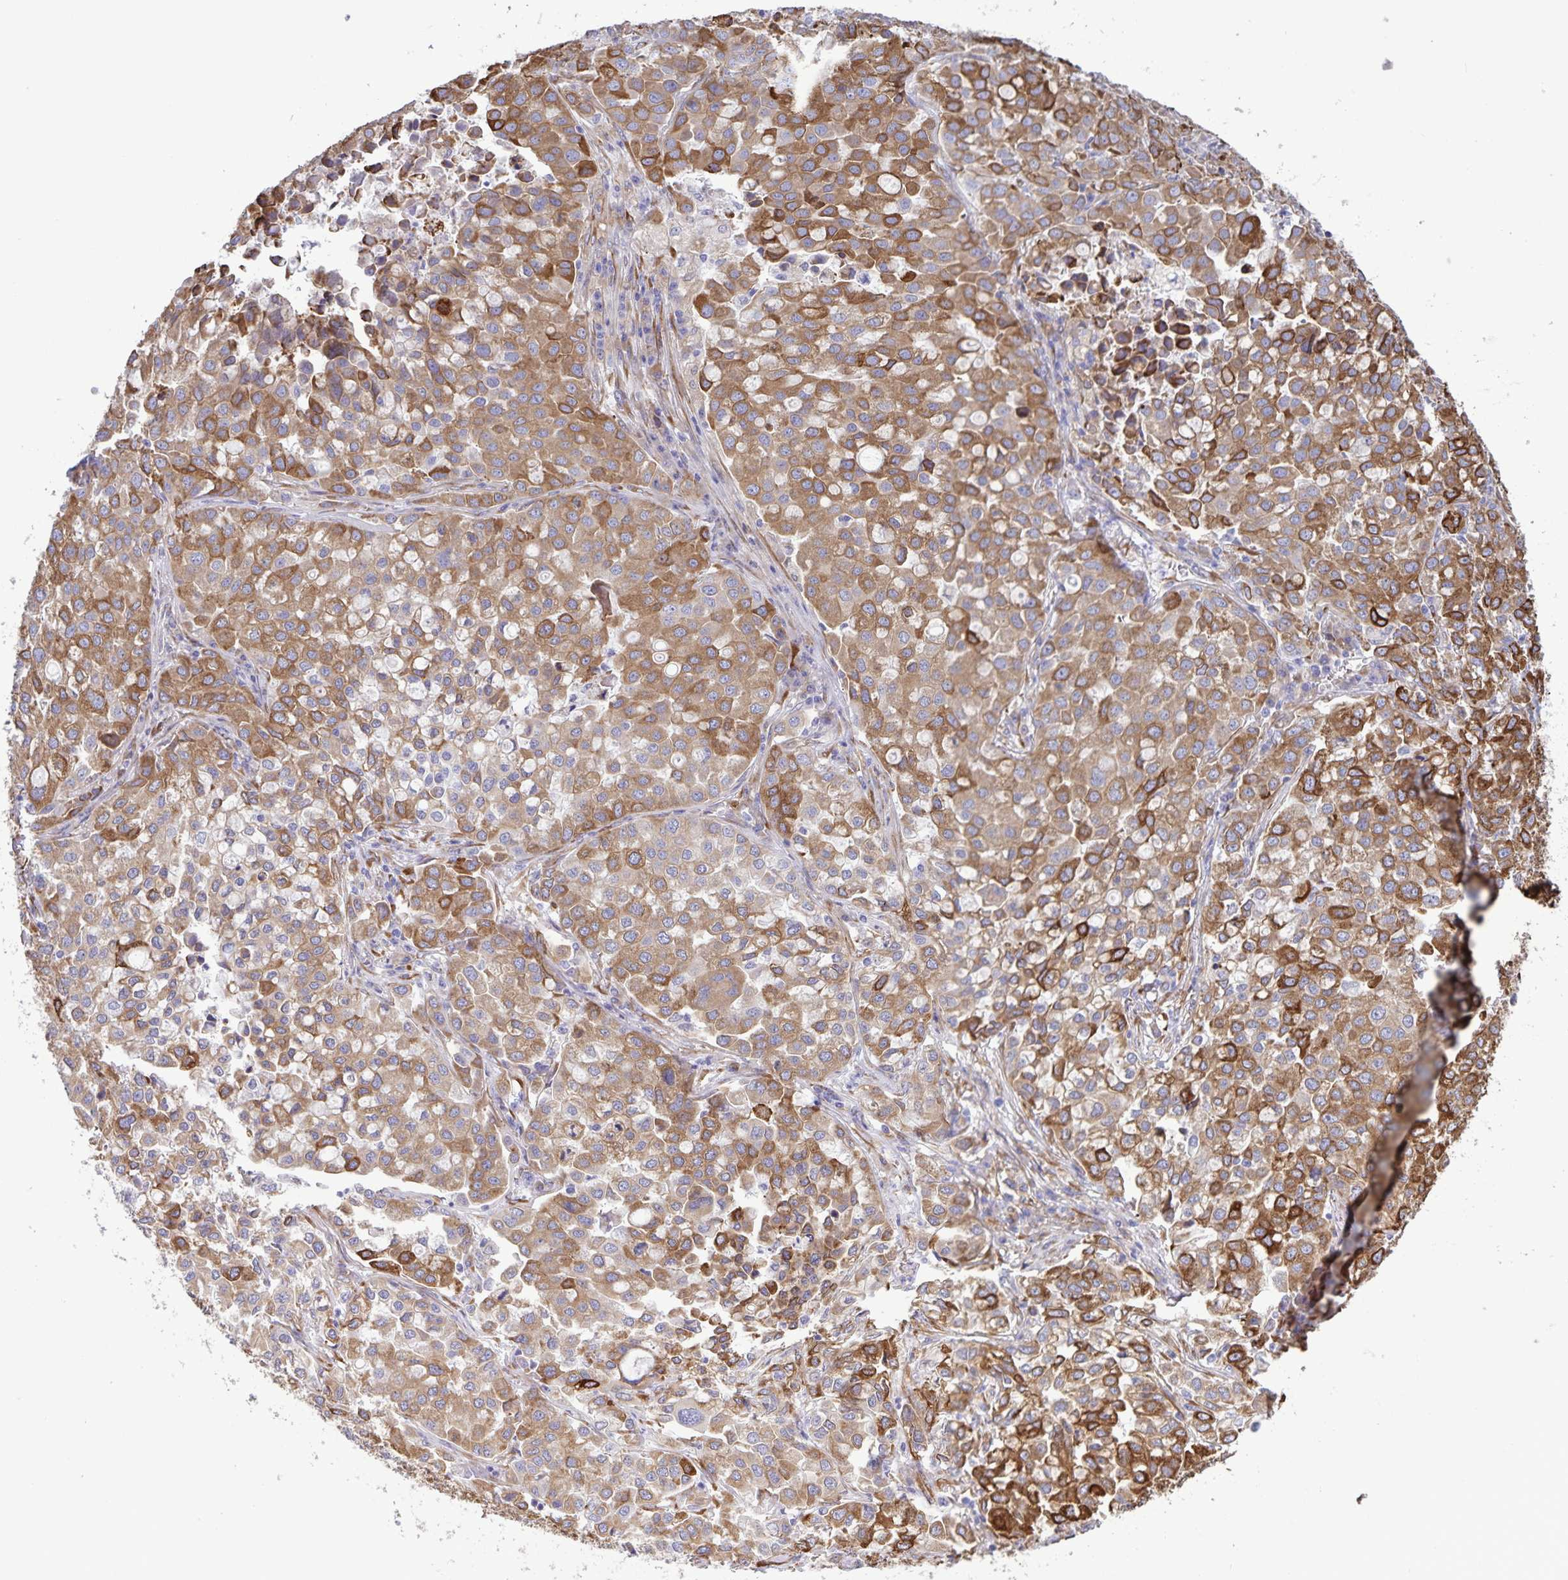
{"staining": {"intensity": "moderate", "quantity": ">75%", "location": "cytoplasmic/membranous"}, "tissue": "lung cancer", "cell_type": "Tumor cells", "image_type": "cancer", "snomed": [{"axis": "morphology", "description": "Adenocarcinoma, NOS"}, {"axis": "morphology", "description": "Adenocarcinoma, metastatic, NOS"}, {"axis": "topography", "description": "Lymph node"}, {"axis": "topography", "description": "Lung"}], "caption": "Metastatic adenocarcinoma (lung) tissue displays moderate cytoplasmic/membranous staining in about >75% of tumor cells, visualized by immunohistochemistry. (DAB = brown stain, brightfield microscopy at high magnification).", "gene": "RCN1", "patient": {"sex": "female", "age": 65}}